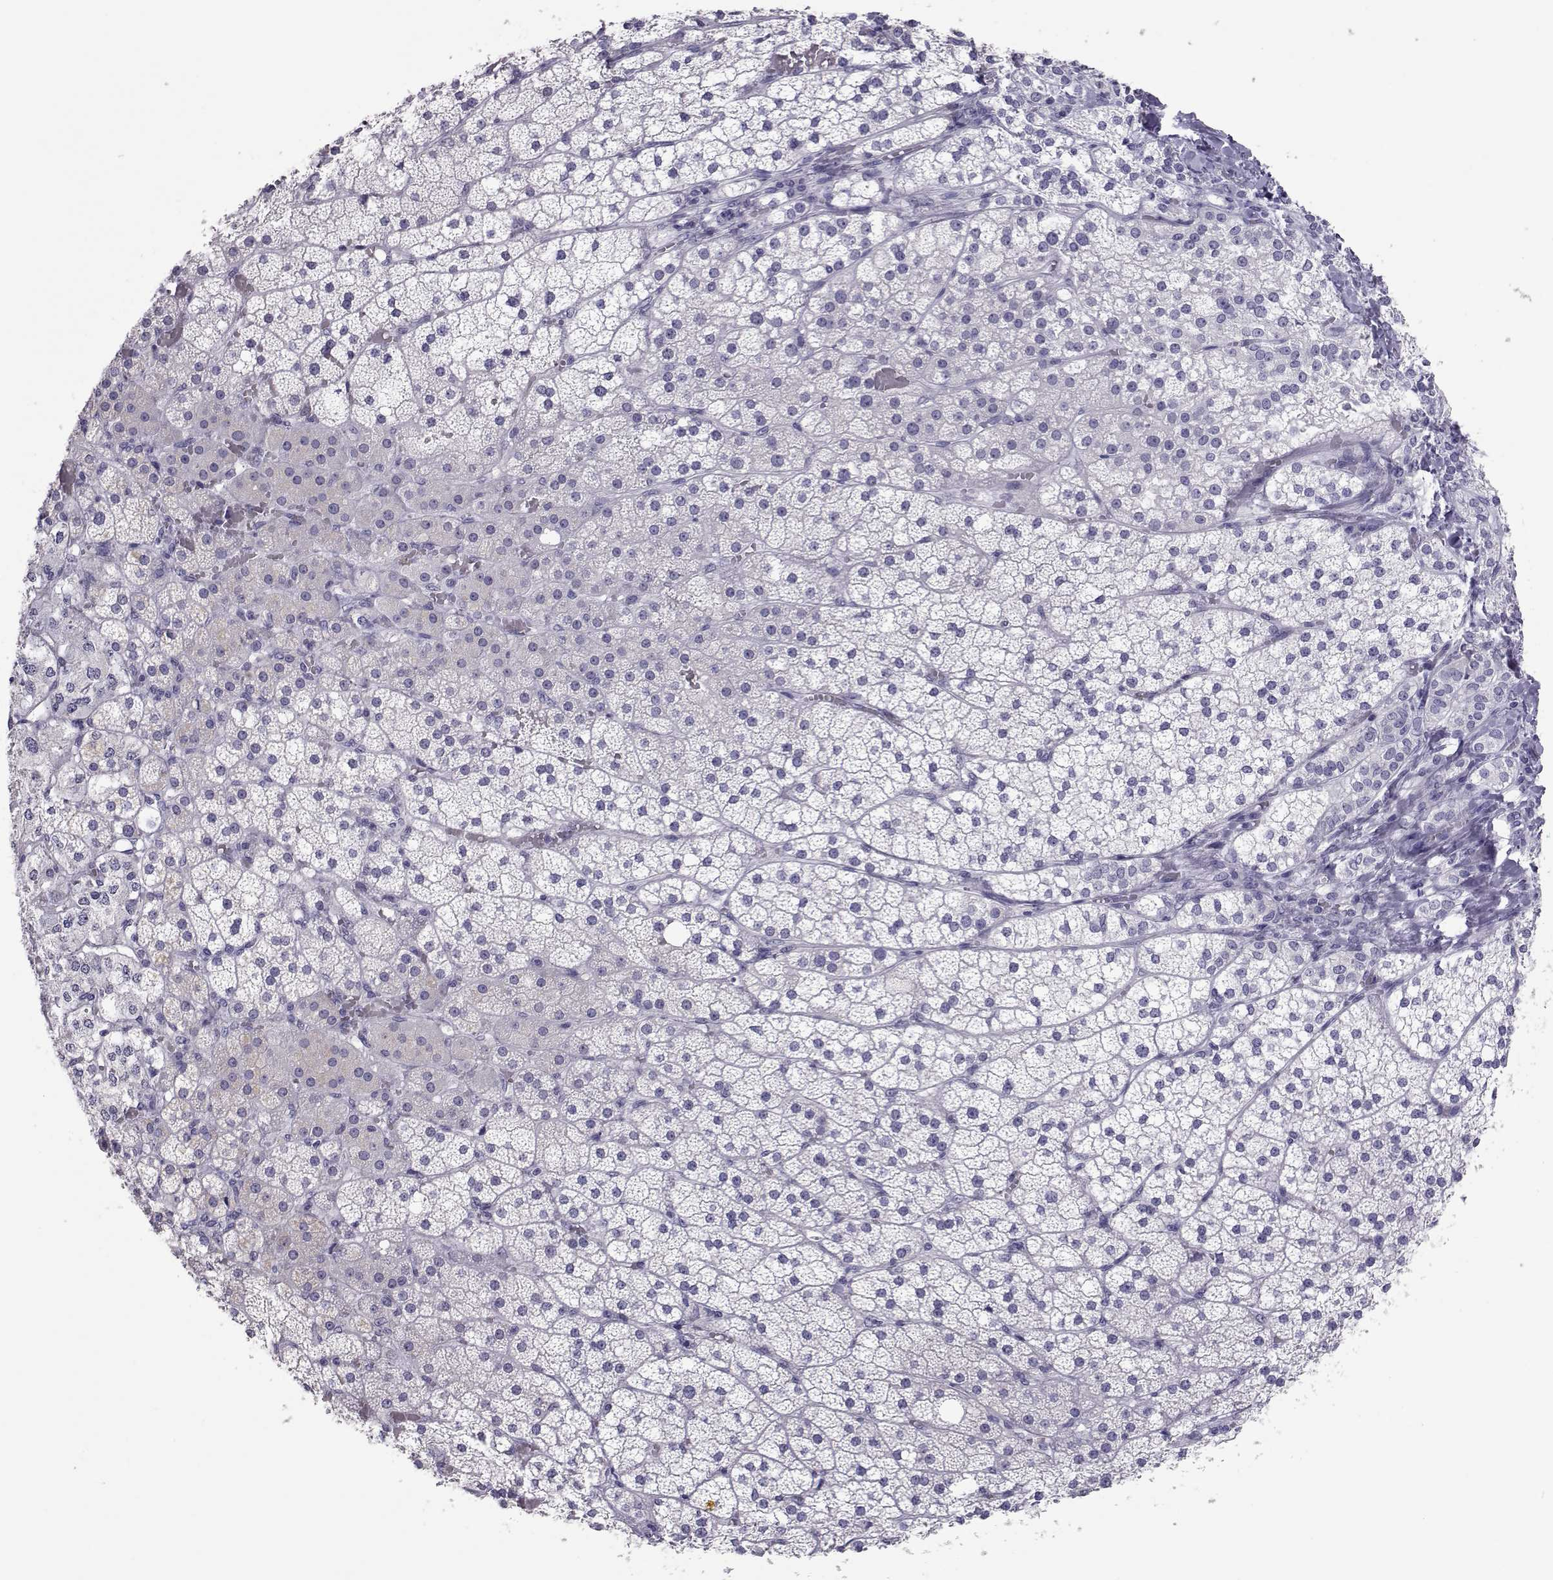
{"staining": {"intensity": "negative", "quantity": "none", "location": "none"}, "tissue": "adrenal gland", "cell_type": "Glandular cells", "image_type": "normal", "snomed": [{"axis": "morphology", "description": "Normal tissue, NOS"}, {"axis": "topography", "description": "Adrenal gland"}], "caption": "This is an IHC photomicrograph of normal human adrenal gland. There is no expression in glandular cells.", "gene": "PMCH", "patient": {"sex": "male", "age": 53}}